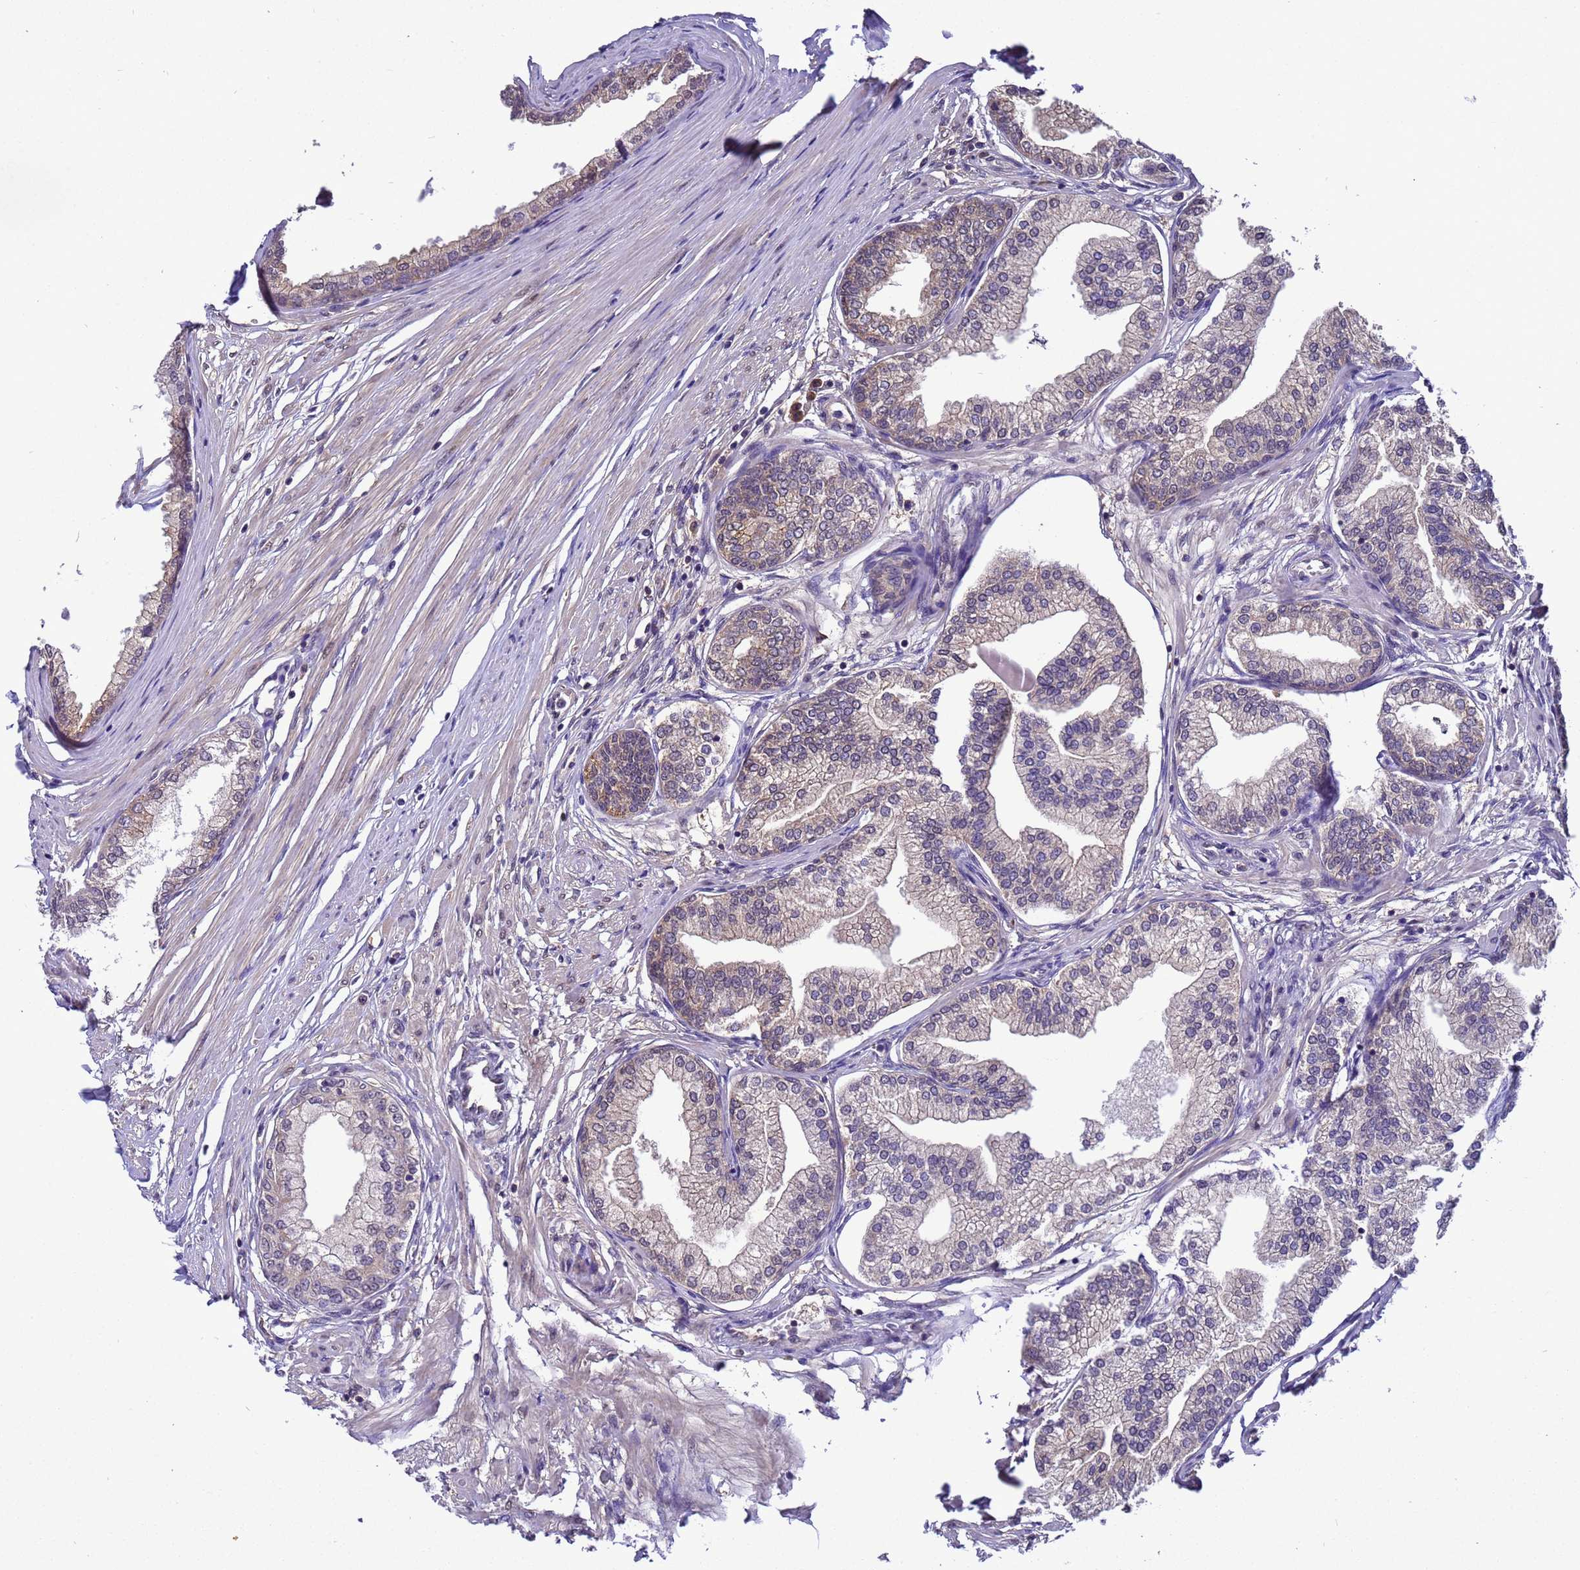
{"staining": {"intensity": "weak", "quantity": "25%-75%", "location": "cytoplasmic/membranous,nuclear"}, "tissue": "prostate", "cell_type": "Glandular cells", "image_type": "normal", "snomed": [{"axis": "morphology", "description": "Normal tissue, NOS"}, {"axis": "morphology", "description": "Urothelial carcinoma, Low grade"}, {"axis": "topography", "description": "Urinary bladder"}, {"axis": "topography", "description": "Prostate"}], "caption": "The image displays a brown stain indicating the presence of a protein in the cytoplasmic/membranous,nuclear of glandular cells in prostate. (DAB (3,3'-diaminobenzidine) = brown stain, brightfield microscopy at high magnification).", "gene": "ZFP69B", "patient": {"sex": "male", "age": 60}}